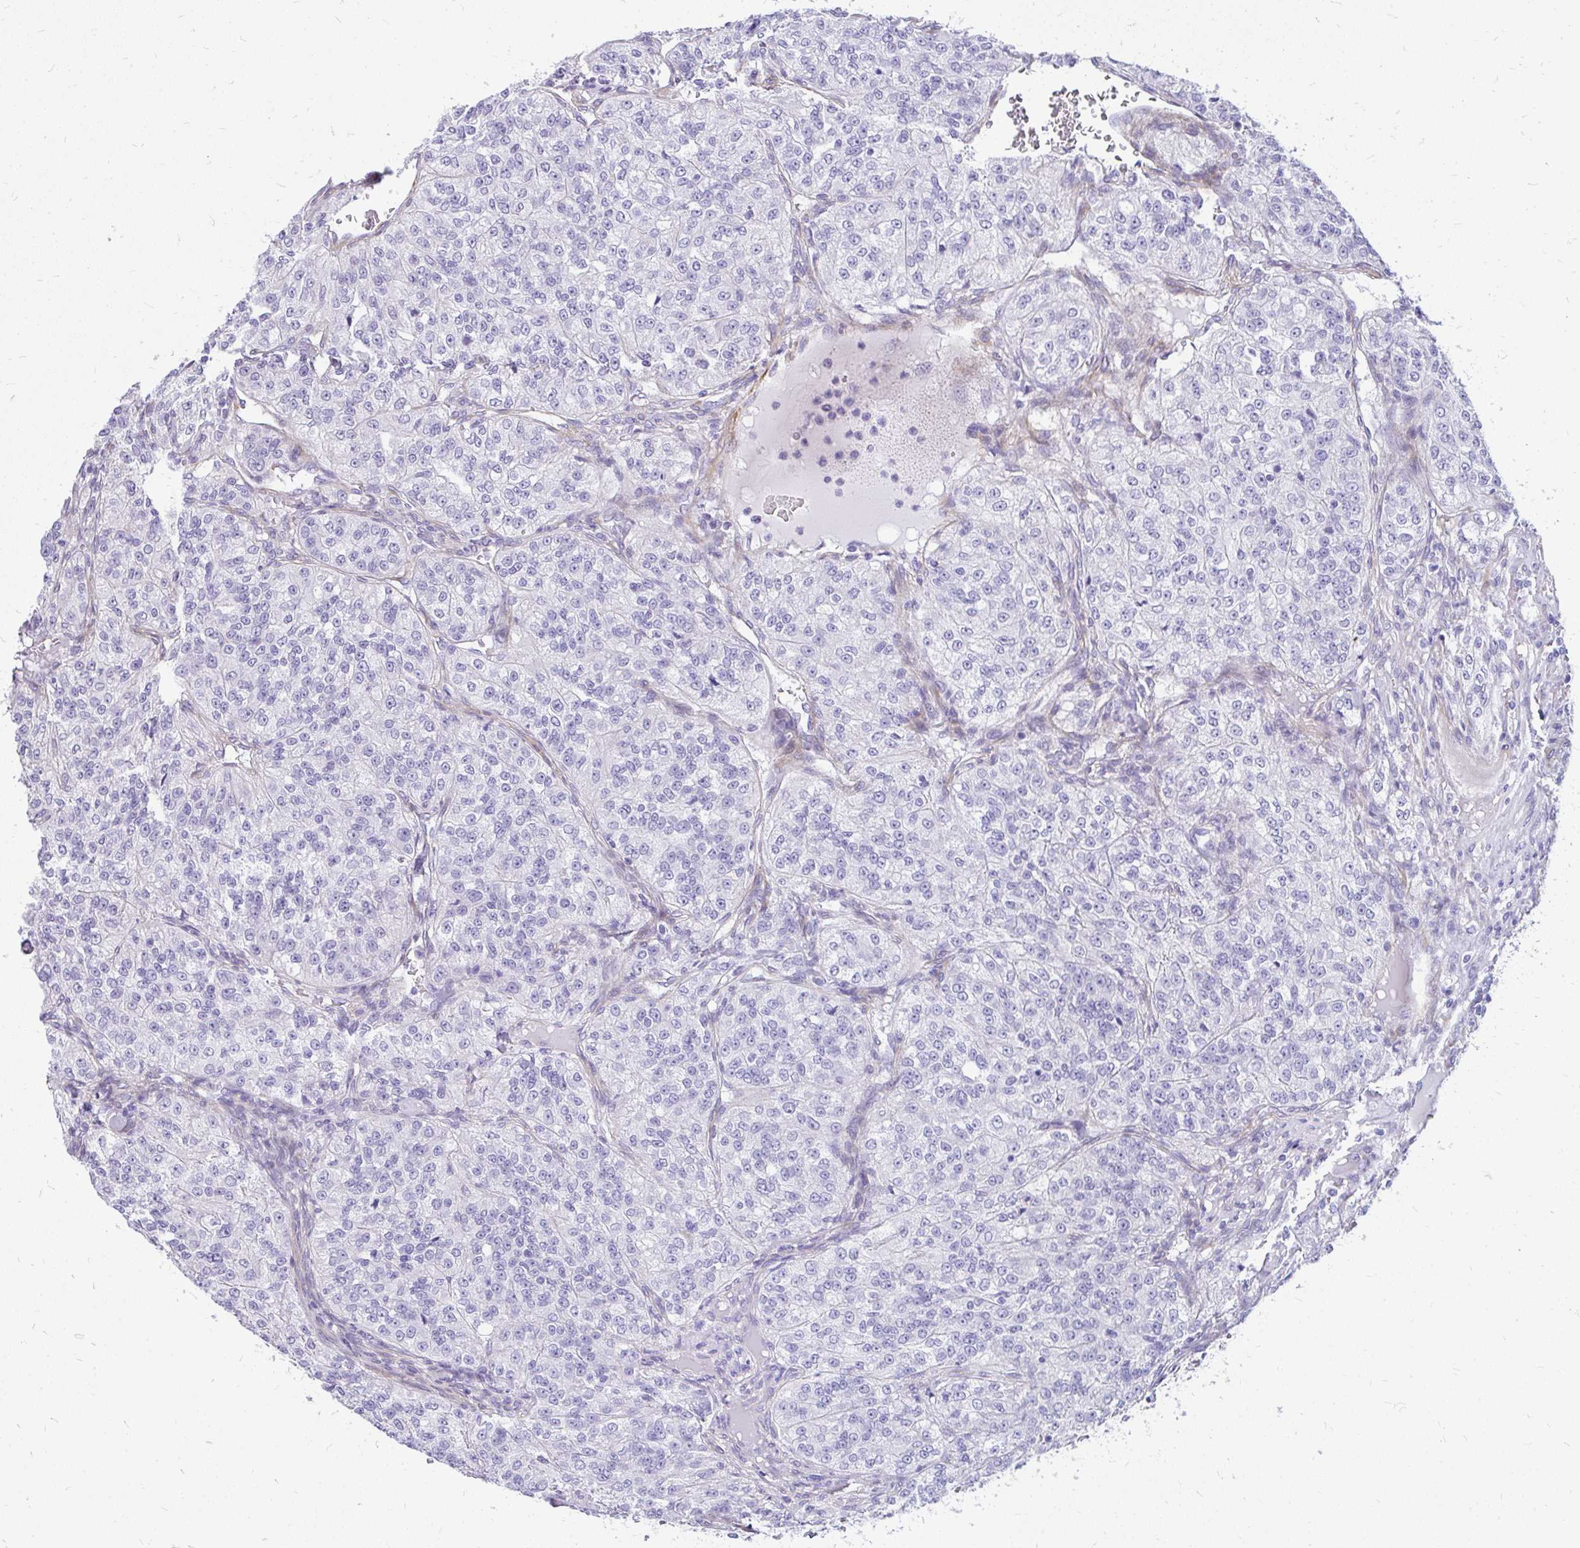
{"staining": {"intensity": "negative", "quantity": "none", "location": "none"}, "tissue": "renal cancer", "cell_type": "Tumor cells", "image_type": "cancer", "snomed": [{"axis": "morphology", "description": "Adenocarcinoma, NOS"}, {"axis": "topography", "description": "Kidney"}], "caption": "An image of renal cancer (adenocarcinoma) stained for a protein shows no brown staining in tumor cells.", "gene": "FAM83C", "patient": {"sex": "female", "age": 63}}